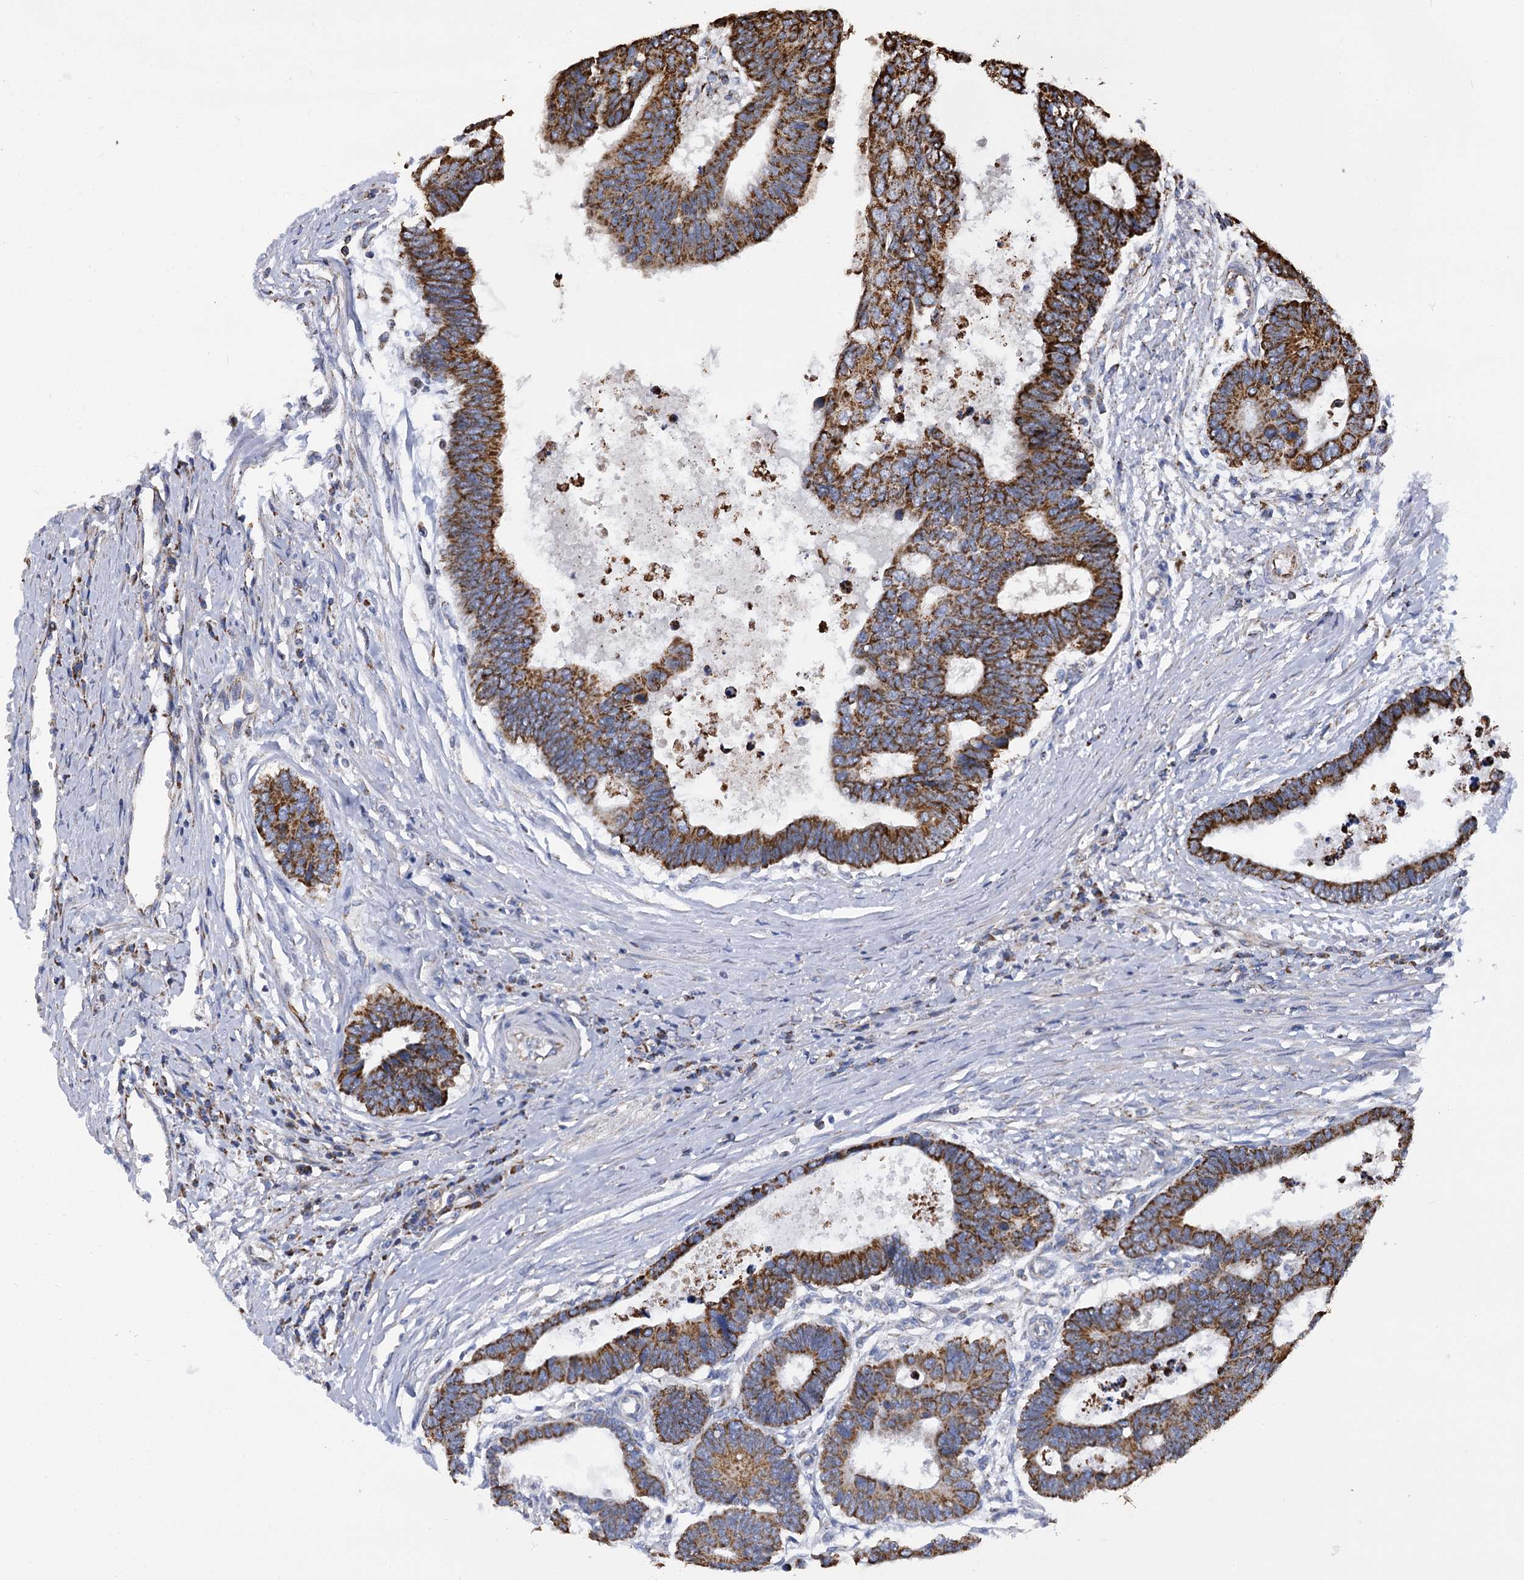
{"staining": {"intensity": "strong", "quantity": ">75%", "location": "cytoplasmic/membranous"}, "tissue": "colorectal cancer", "cell_type": "Tumor cells", "image_type": "cancer", "snomed": [{"axis": "morphology", "description": "Adenocarcinoma, NOS"}, {"axis": "topography", "description": "Rectum"}], "caption": "Immunohistochemical staining of colorectal adenocarcinoma demonstrates high levels of strong cytoplasmic/membranous protein positivity in about >75% of tumor cells.", "gene": "CCDC73", "patient": {"sex": "male", "age": 84}}